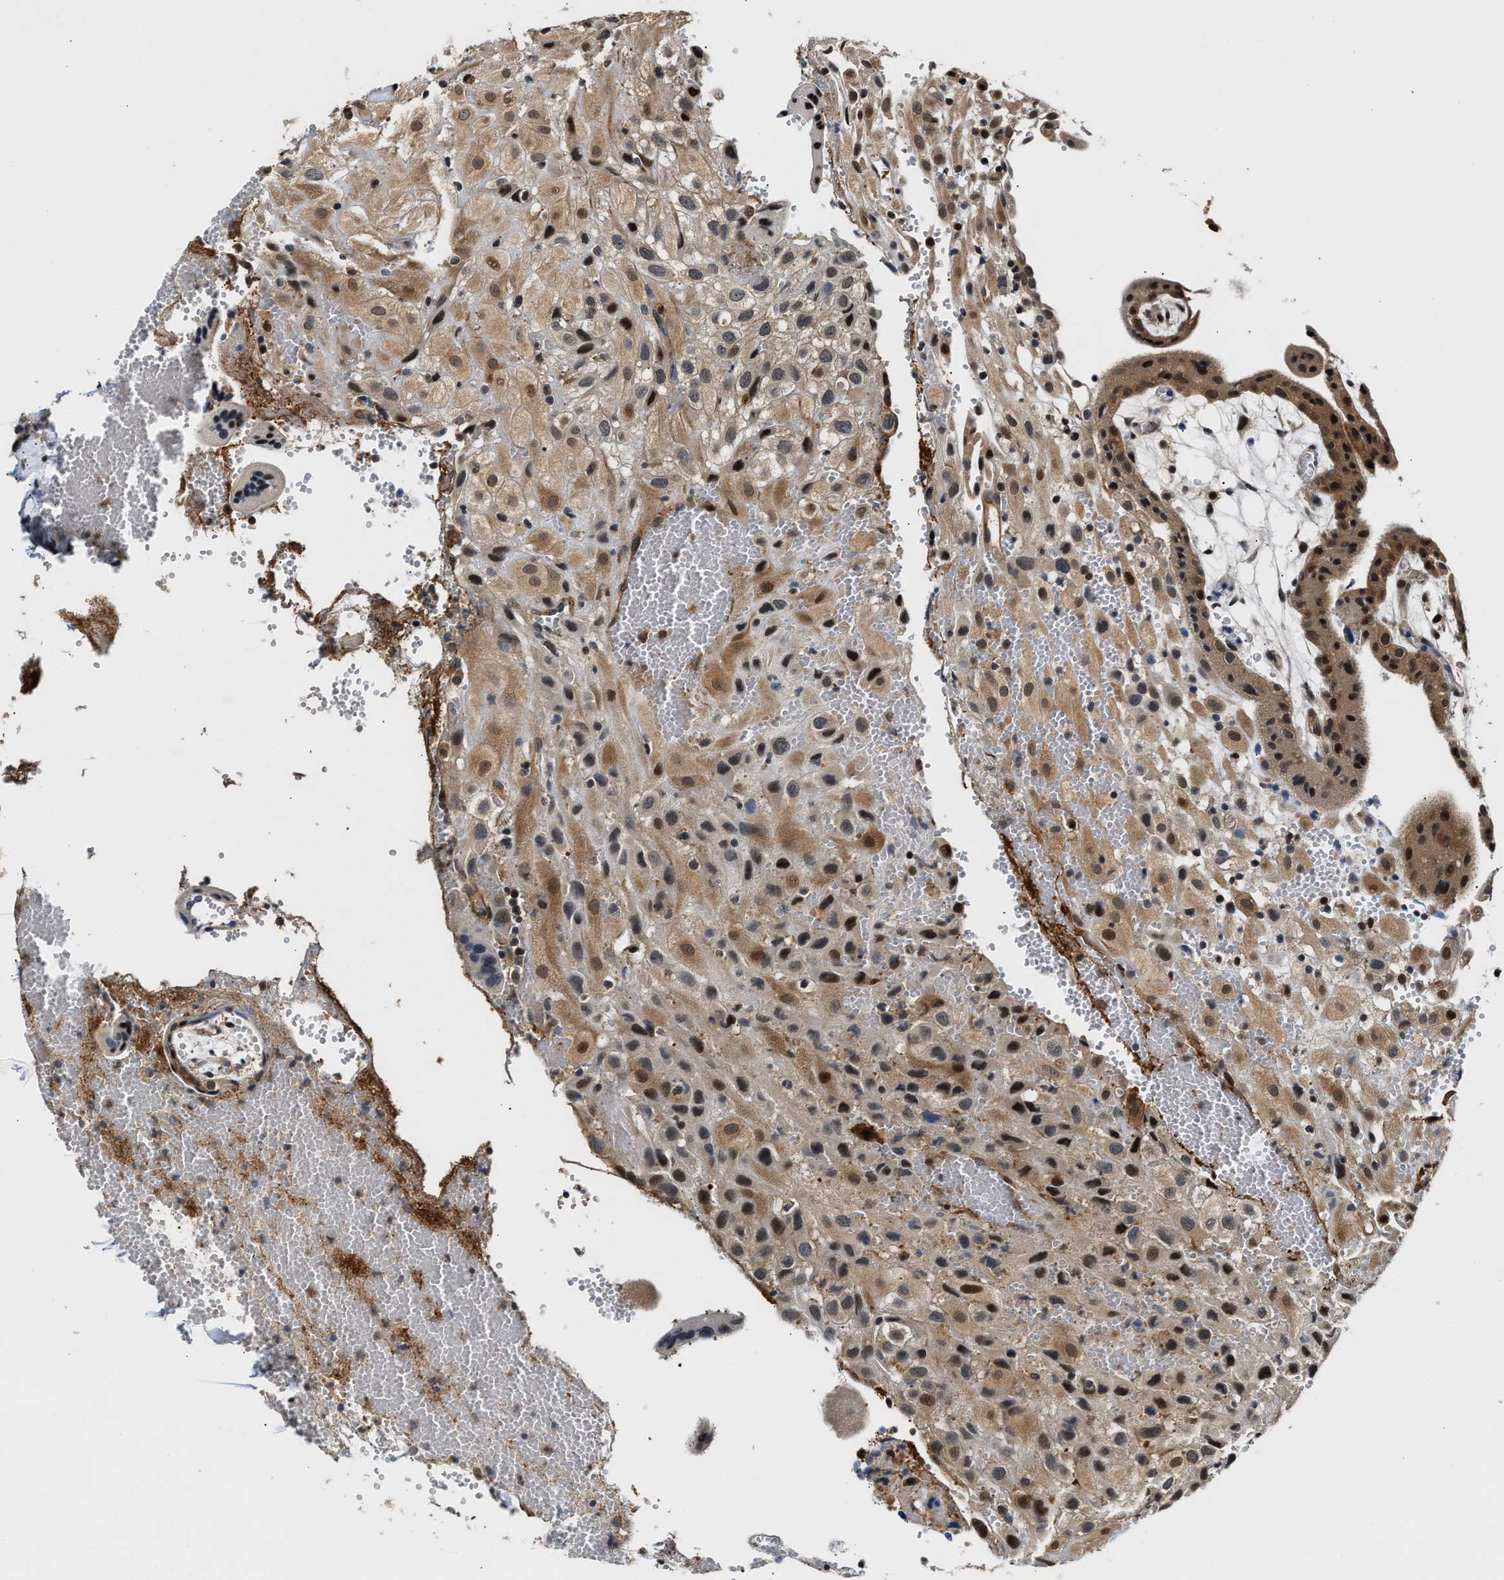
{"staining": {"intensity": "moderate", "quantity": "25%-75%", "location": "cytoplasmic/membranous,nuclear"}, "tissue": "placenta", "cell_type": "Decidual cells", "image_type": "normal", "snomed": [{"axis": "morphology", "description": "Normal tissue, NOS"}, {"axis": "topography", "description": "Placenta"}], "caption": "A brown stain shows moderate cytoplasmic/membranous,nuclear staining of a protein in decidual cells of normal placenta.", "gene": "TUT7", "patient": {"sex": "female", "age": 18}}